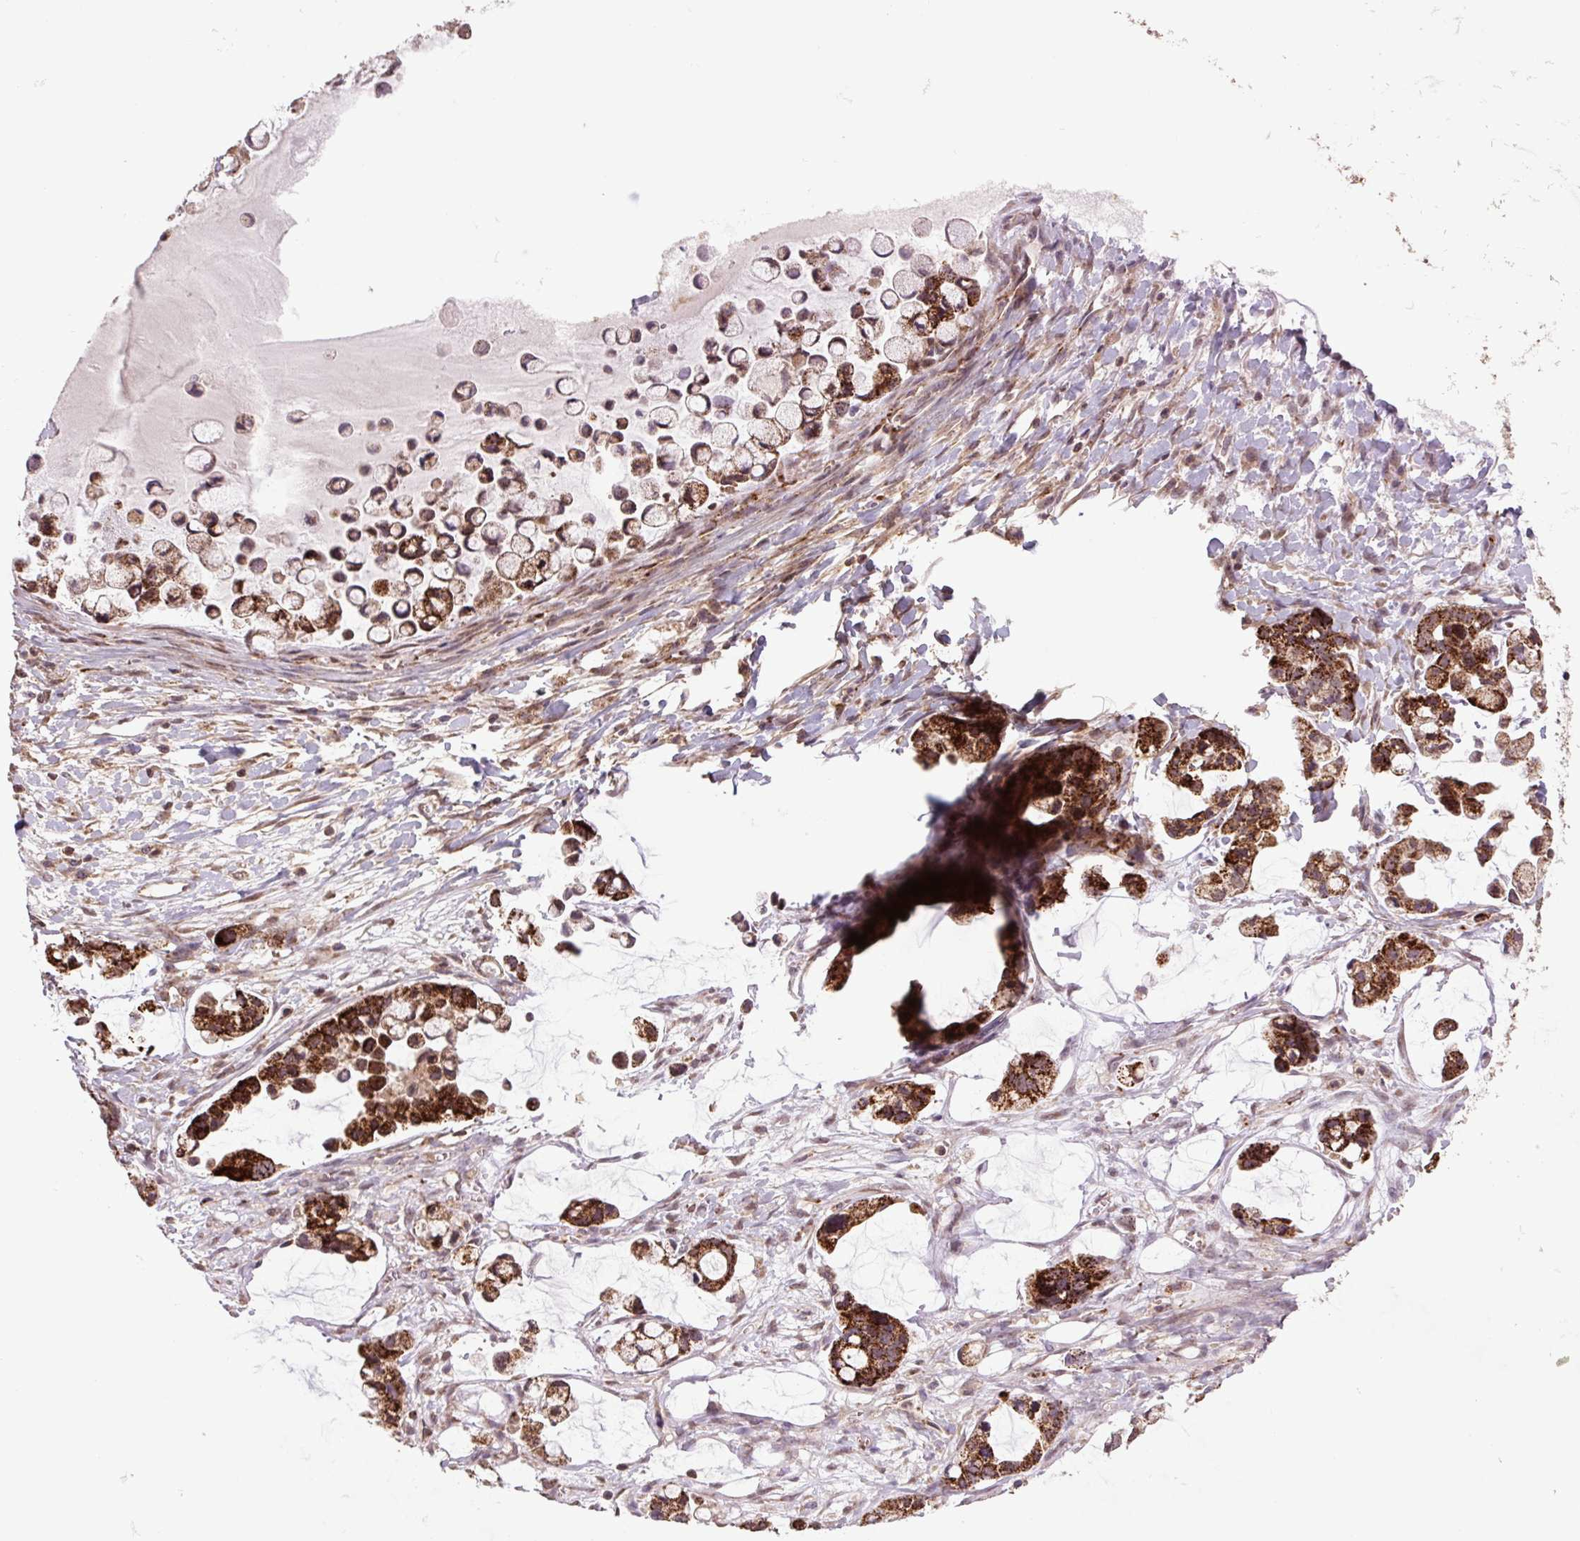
{"staining": {"intensity": "strong", "quantity": ">75%", "location": "cytoplasmic/membranous"}, "tissue": "ovarian cancer", "cell_type": "Tumor cells", "image_type": "cancer", "snomed": [{"axis": "morphology", "description": "Cystadenocarcinoma, mucinous, NOS"}, {"axis": "topography", "description": "Ovary"}], "caption": "Immunohistochemistry (IHC) micrograph of neoplastic tissue: mucinous cystadenocarcinoma (ovarian) stained using immunohistochemistry reveals high levels of strong protein expression localized specifically in the cytoplasmic/membranous of tumor cells, appearing as a cytoplasmic/membranous brown color.", "gene": "TMEM160", "patient": {"sex": "female", "age": 63}}